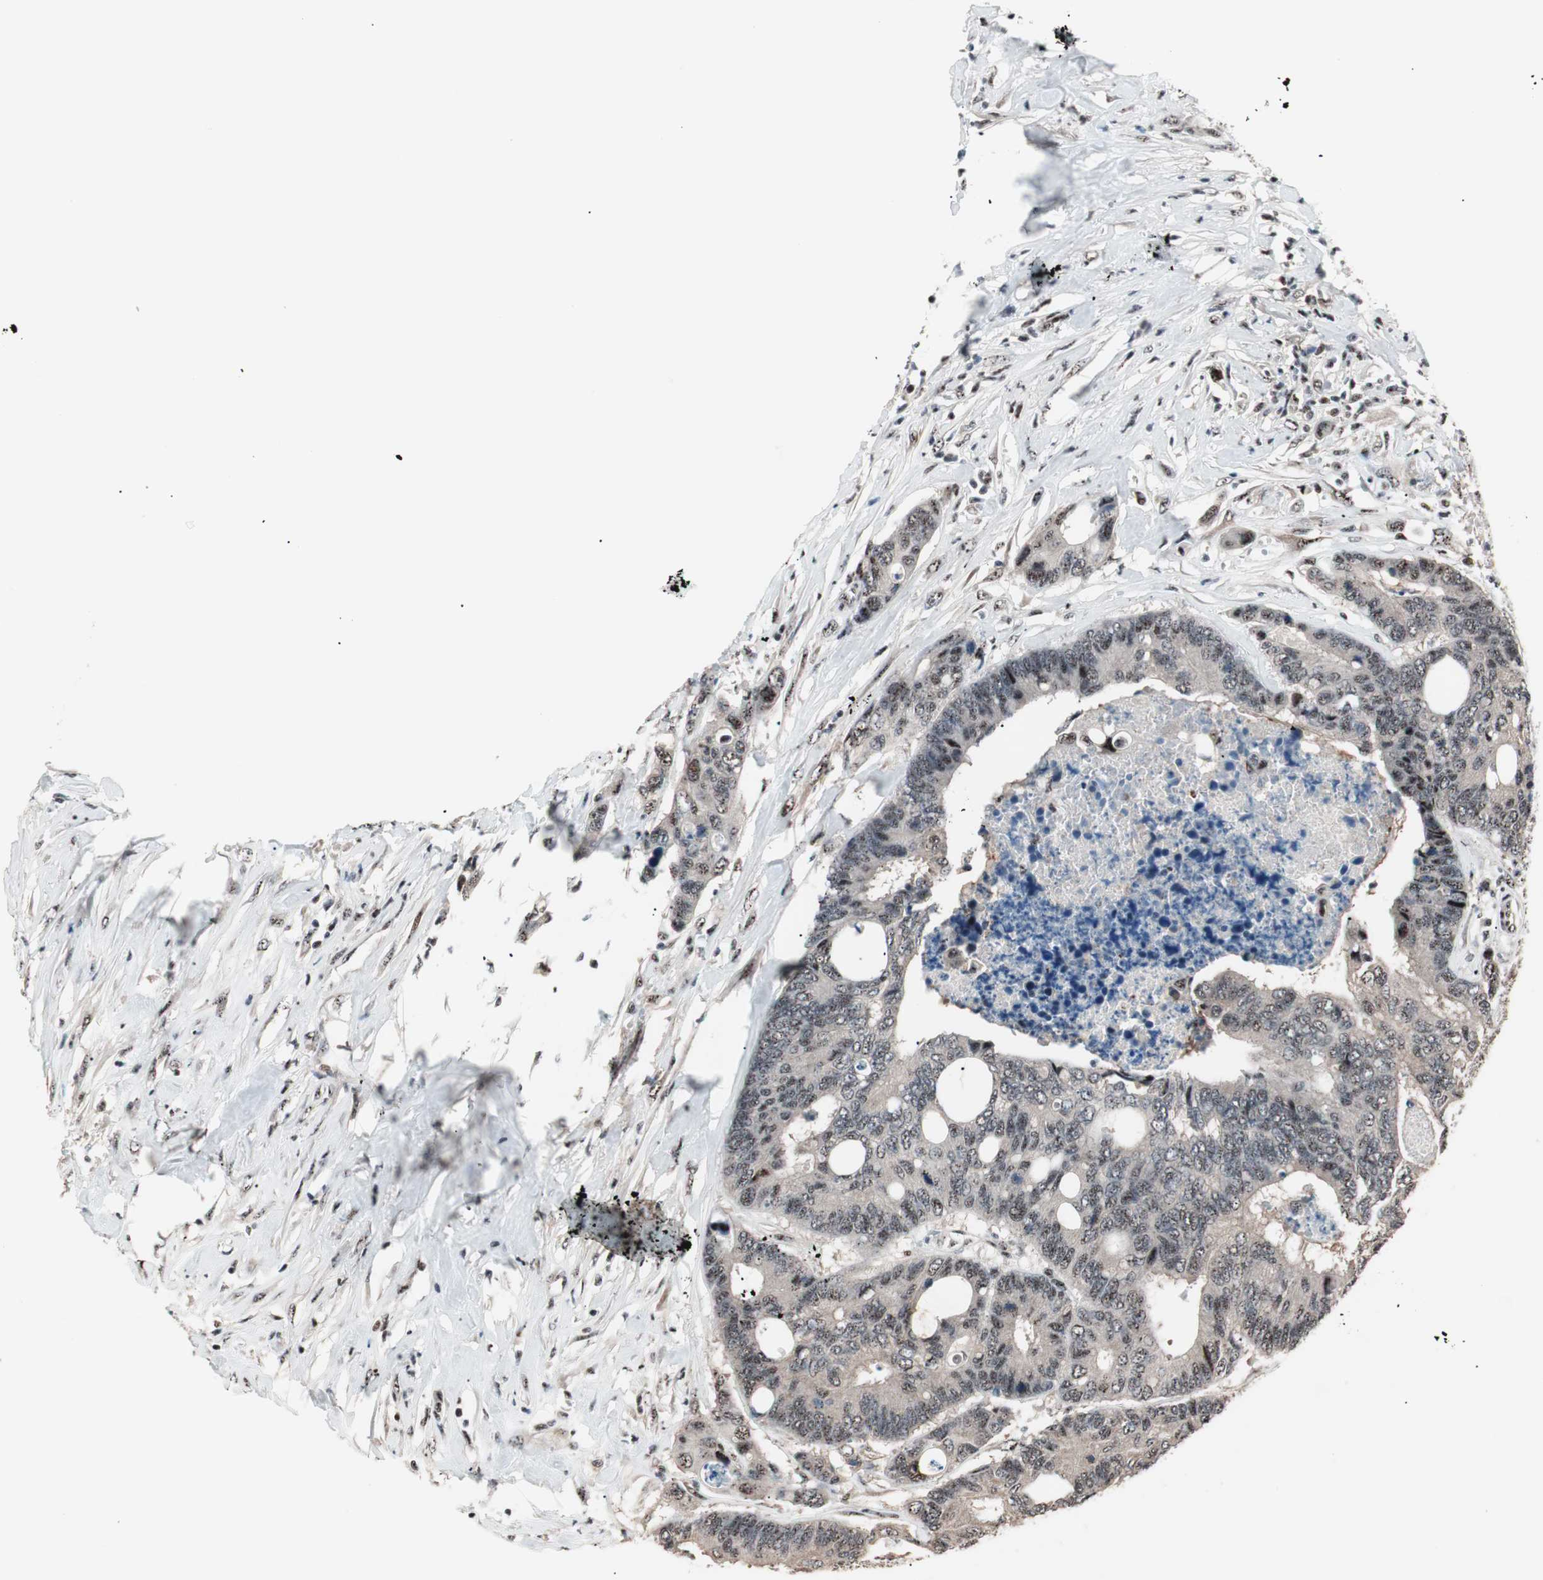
{"staining": {"intensity": "moderate", "quantity": ">75%", "location": "nuclear"}, "tissue": "colorectal cancer", "cell_type": "Tumor cells", "image_type": "cancer", "snomed": [{"axis": "morphology", "description": "Adenocarcinoma, NOS"}, {"axis": "topography", "description": "Rectum"}], "caption": "Colorectal cancer (adenocarcinoma) stained with DAB immunohistochemistry reveals medium levels of moderate nuclear positivity in approximately >75% of tumor cells.", "gene": "NR5A2", "patient": {"sex": "male", "age": 55}}